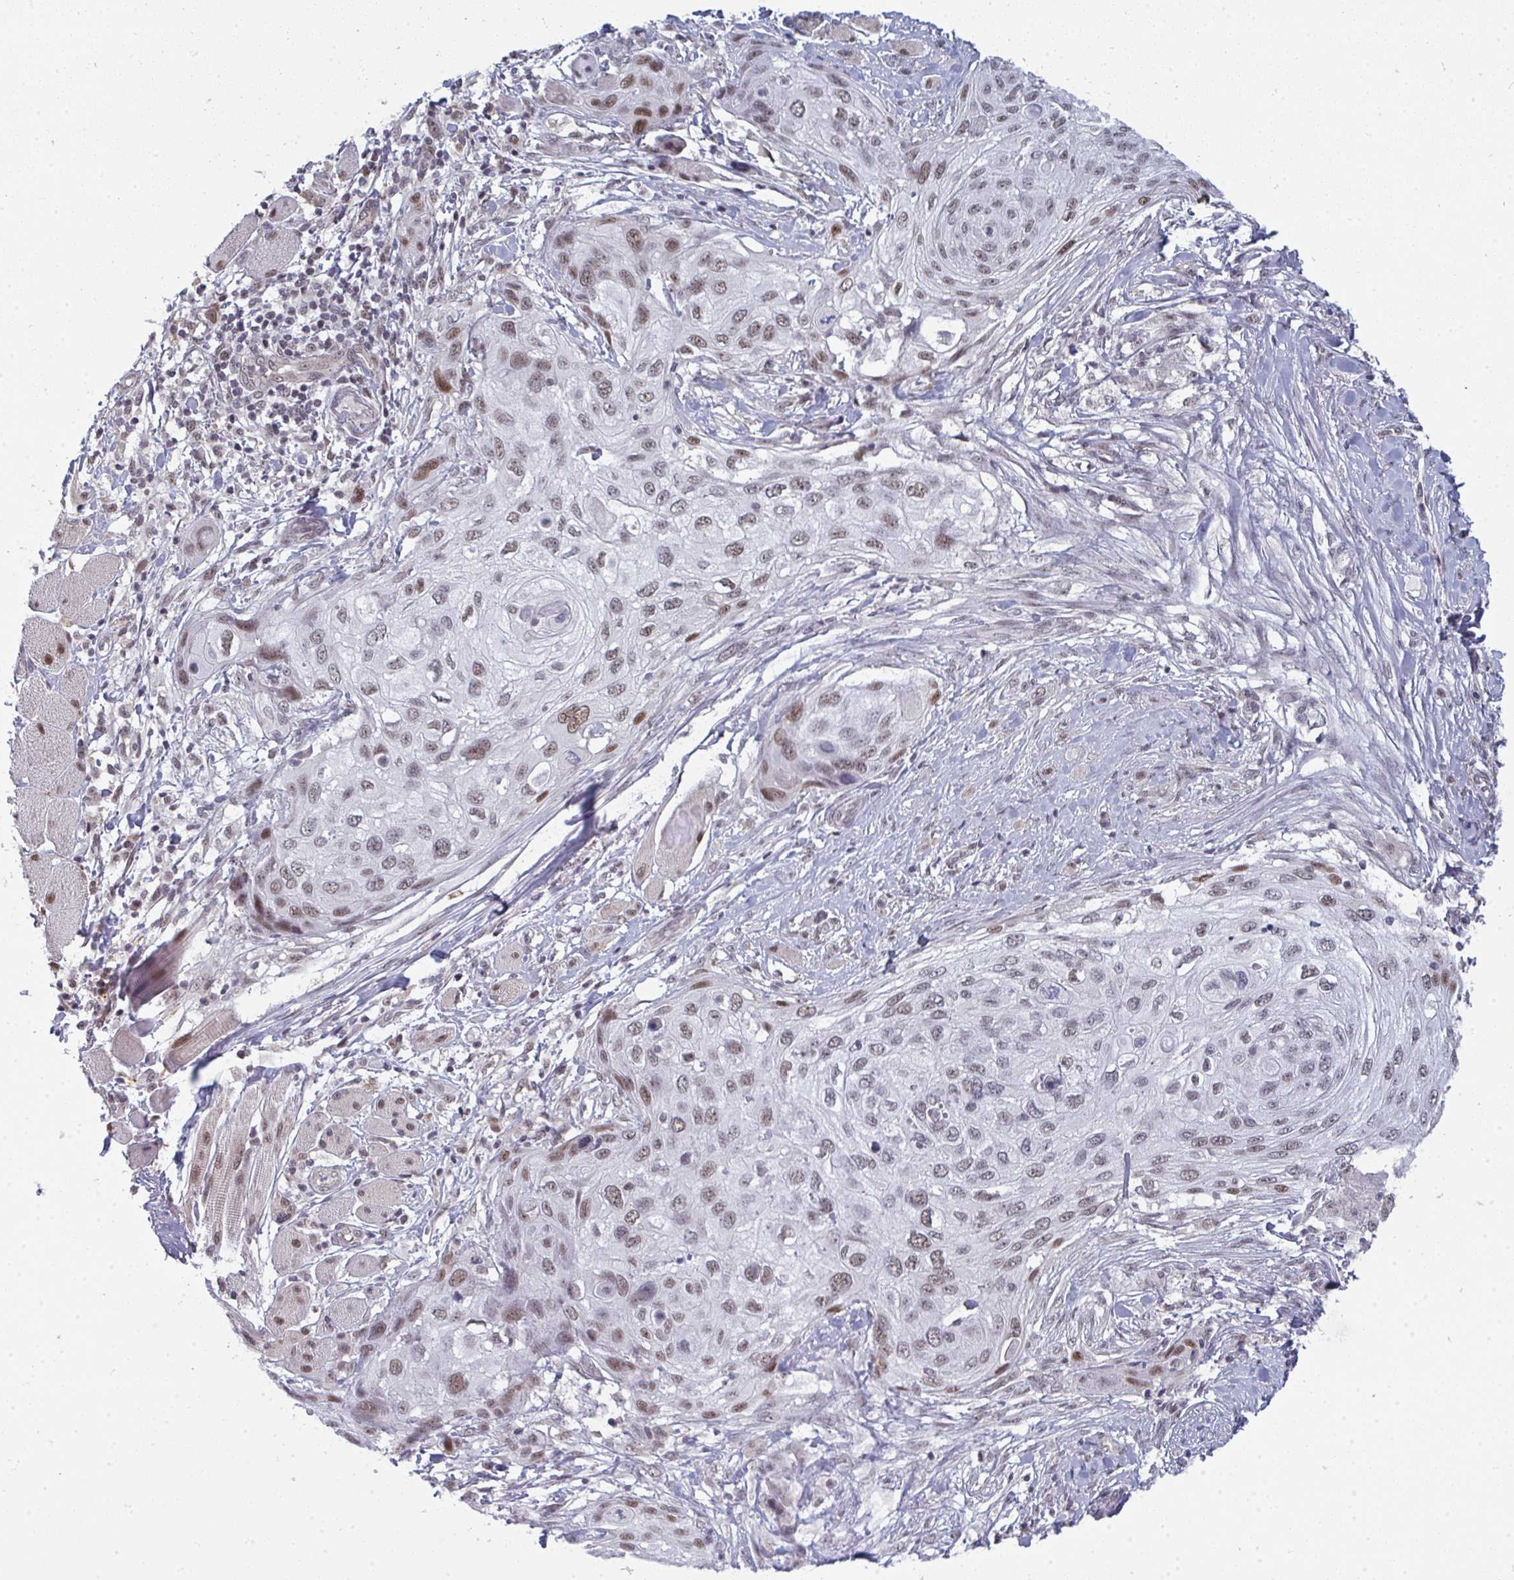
{"staining": {"intensity": "weak", "quantity": ">75%", "location": "nuclear"}, "tissue": "skin cancer", "cell_type": "Tumor cells", "image_type": "cancer", "snomed": [{"axis": "morphology", "description": "Squamous cell carcinoma, NOS"}, {"axis": "topography", "description": "Skin"}], "caption": "Tumor cells exhibit low levels of weak nuclear positivity in approximately >75% of cells in human skin cancer.", "gene": "ATF1", "patient": {"sex": "female", "age": 87}}